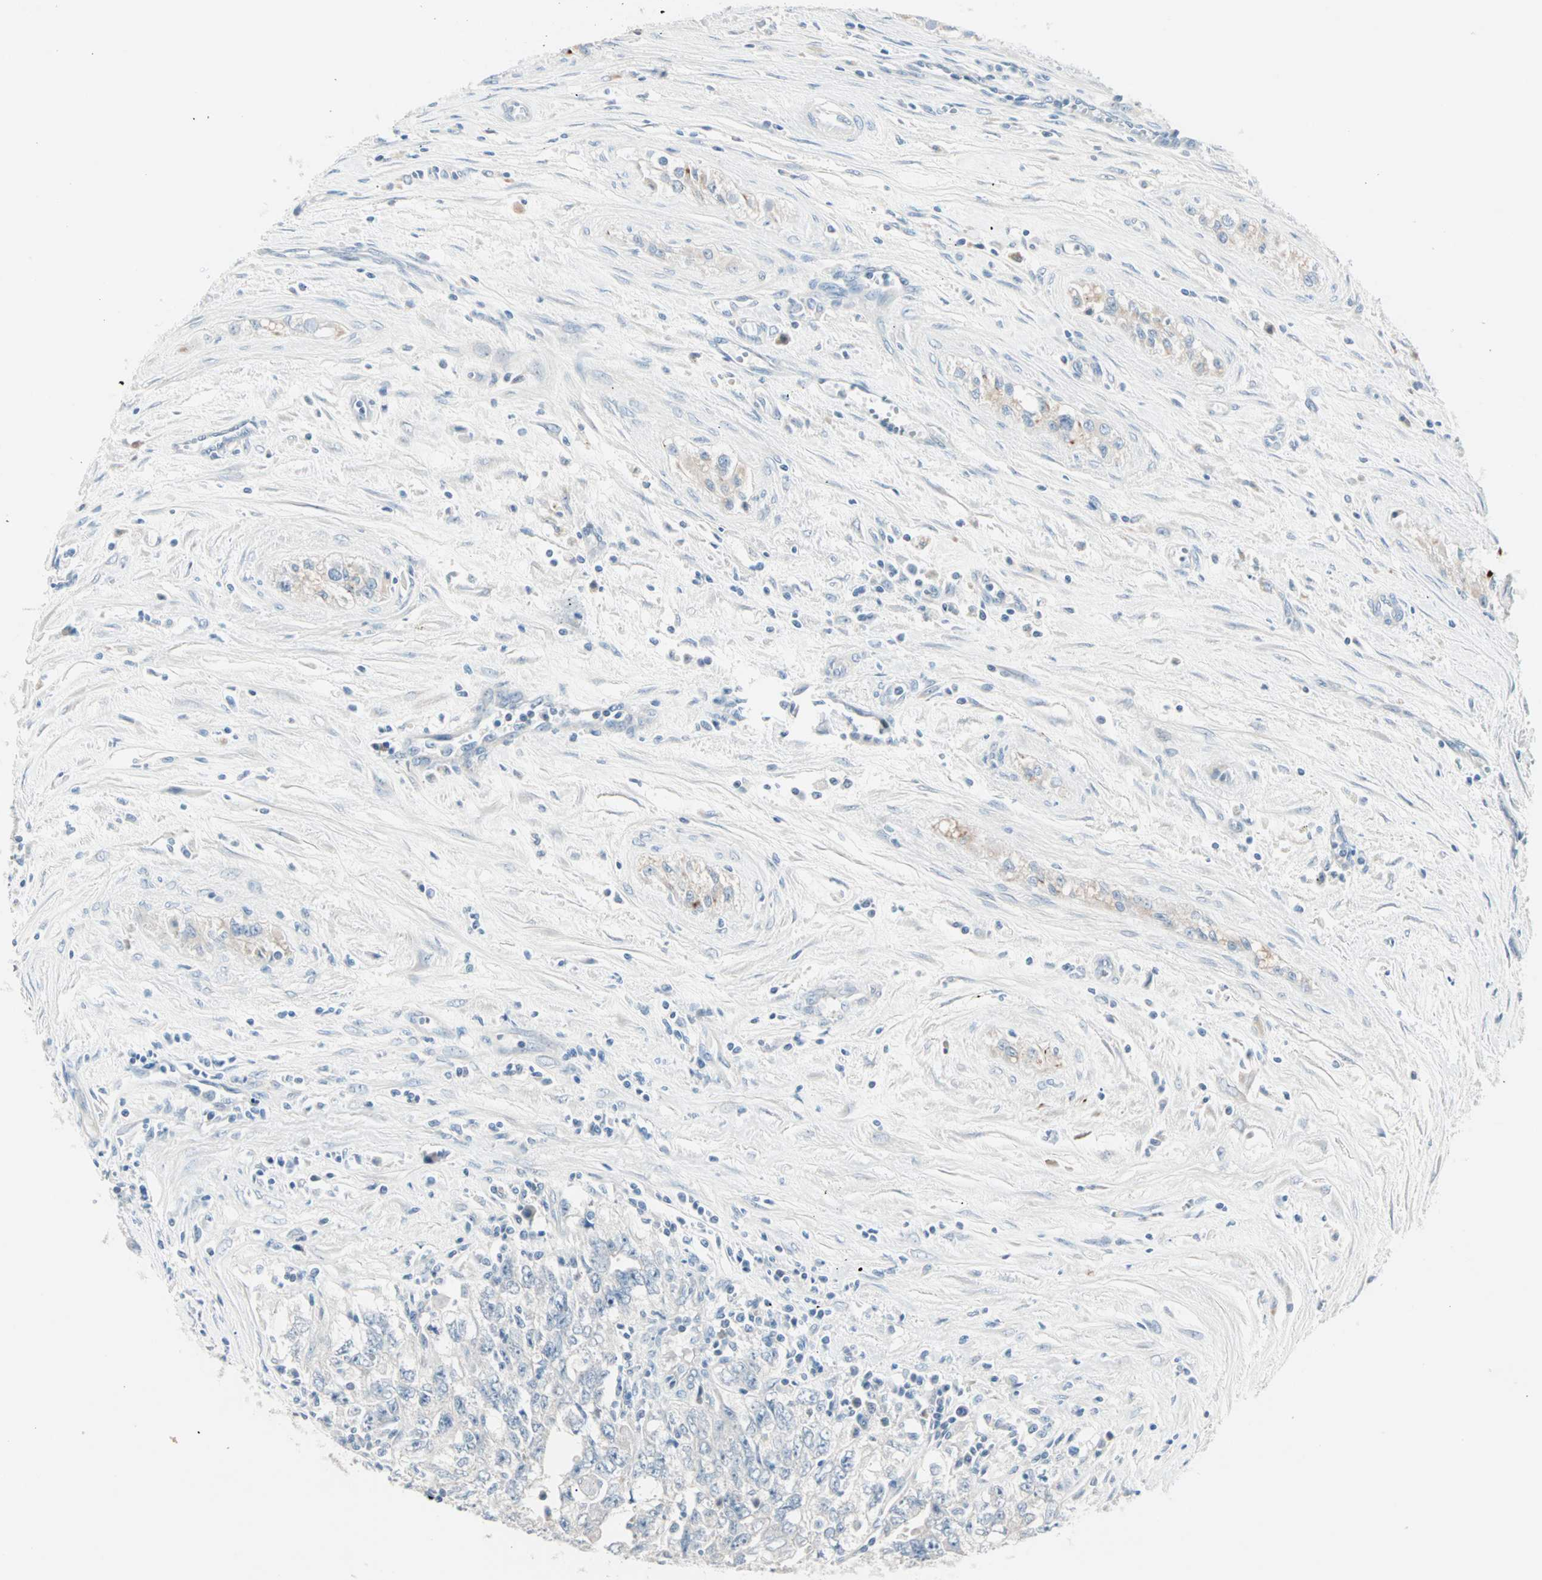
{"staining": {"intensity": "negative", "quantity": "none", "location": "none"}, "tissue": "testis cancer", "cell_type": "Tumor cells", "image_type": "cancer", "snomed": [{"axis": "morphology", "description": "Carcinoma, Embryonal, NOS"}, {"axis": "topography", "description": "Testis"}], "caption": "High magnification brightfield microscopy of embryonal carcinoma (testis) stained with DAB (brown) and counterstained with hematoxylin (blue): tumor cells show no significant staining.", "gene": "NEFH", "patient": {"sex": "male", "age": 28}}